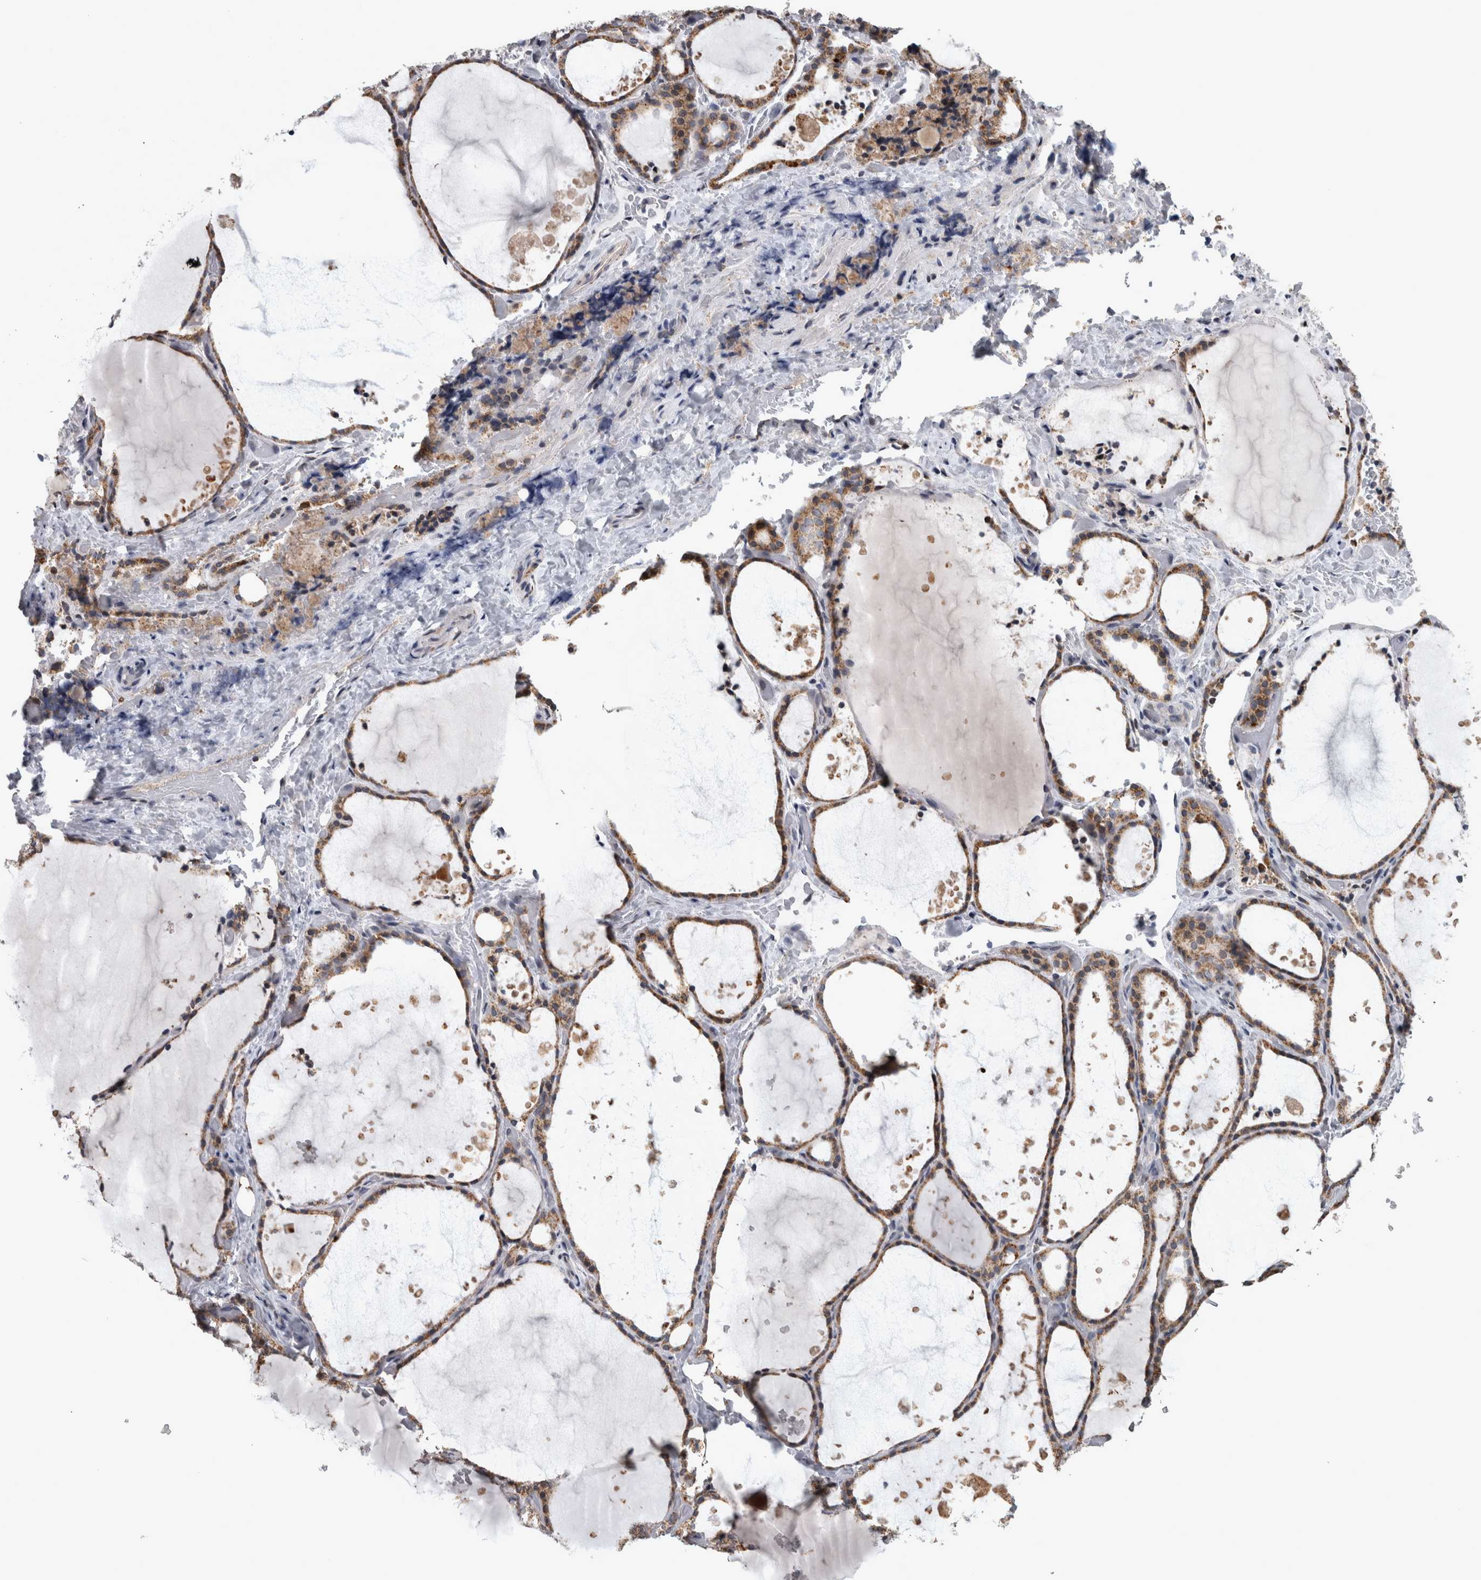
{"staining": {"intensity": "moderate", "quantity": ">75%", "location": "cytoplasmic/membranous"}, "tissue": "thyroid gland", "cell_type": "Glandular cells", "image_type": "normal", "snomed": [{"axis": "morphology", "description": "Normal tissue, NOS"}, {"axis": "topography", "description": "Thyroid gland"}], "caption": "Glandular cells show medium levels of moderate cytoplasmic/membranous expression in approximately >75% of cells in benign thyroid gland.", "gene": "DBT", "patient": {"sex": "female", "age": 44}}